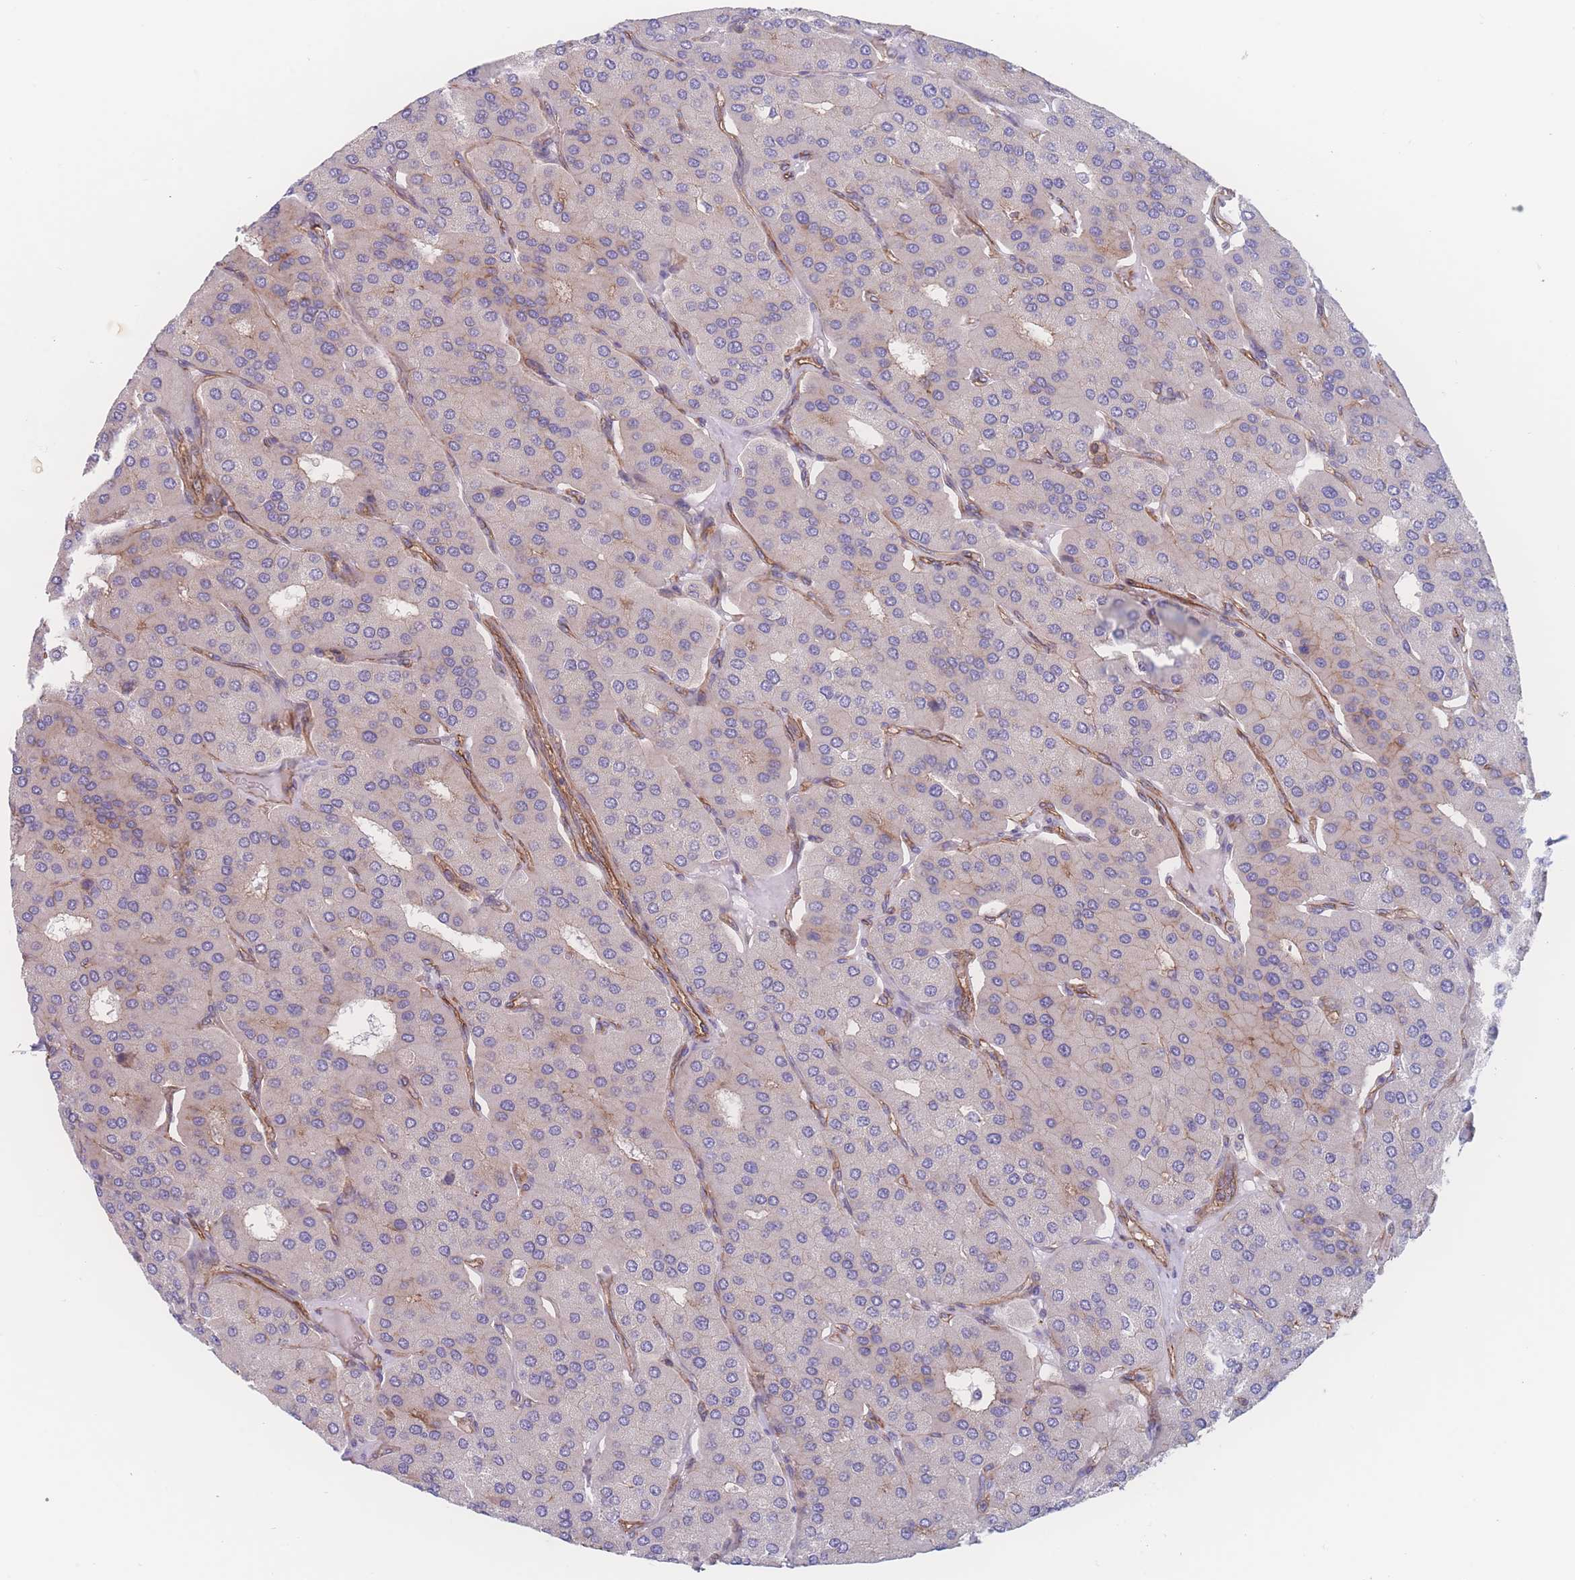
{"staining": {"intensity": "negative", "quantity": "none", "location": "none"}, "tissue": "parathyroid gland", "cell_type": "Glandular cells", "image_type": "normal", "snomed": [{"axis": "morphology", "description": "Normal tissue, NOS"}, {"axis": "morphology", "description": "Adenoma, NOS"}, {"axis": "topography", "description": "Parathyroid gland"}], "caption": "Immunohistochemistry image of benign parathyroid gland: parathyroid gland stained with DAB reveals no significant protein positivity in glandular cells.", "gene": "CFAP97", "patient": {"sex": "female", "age": 86}}